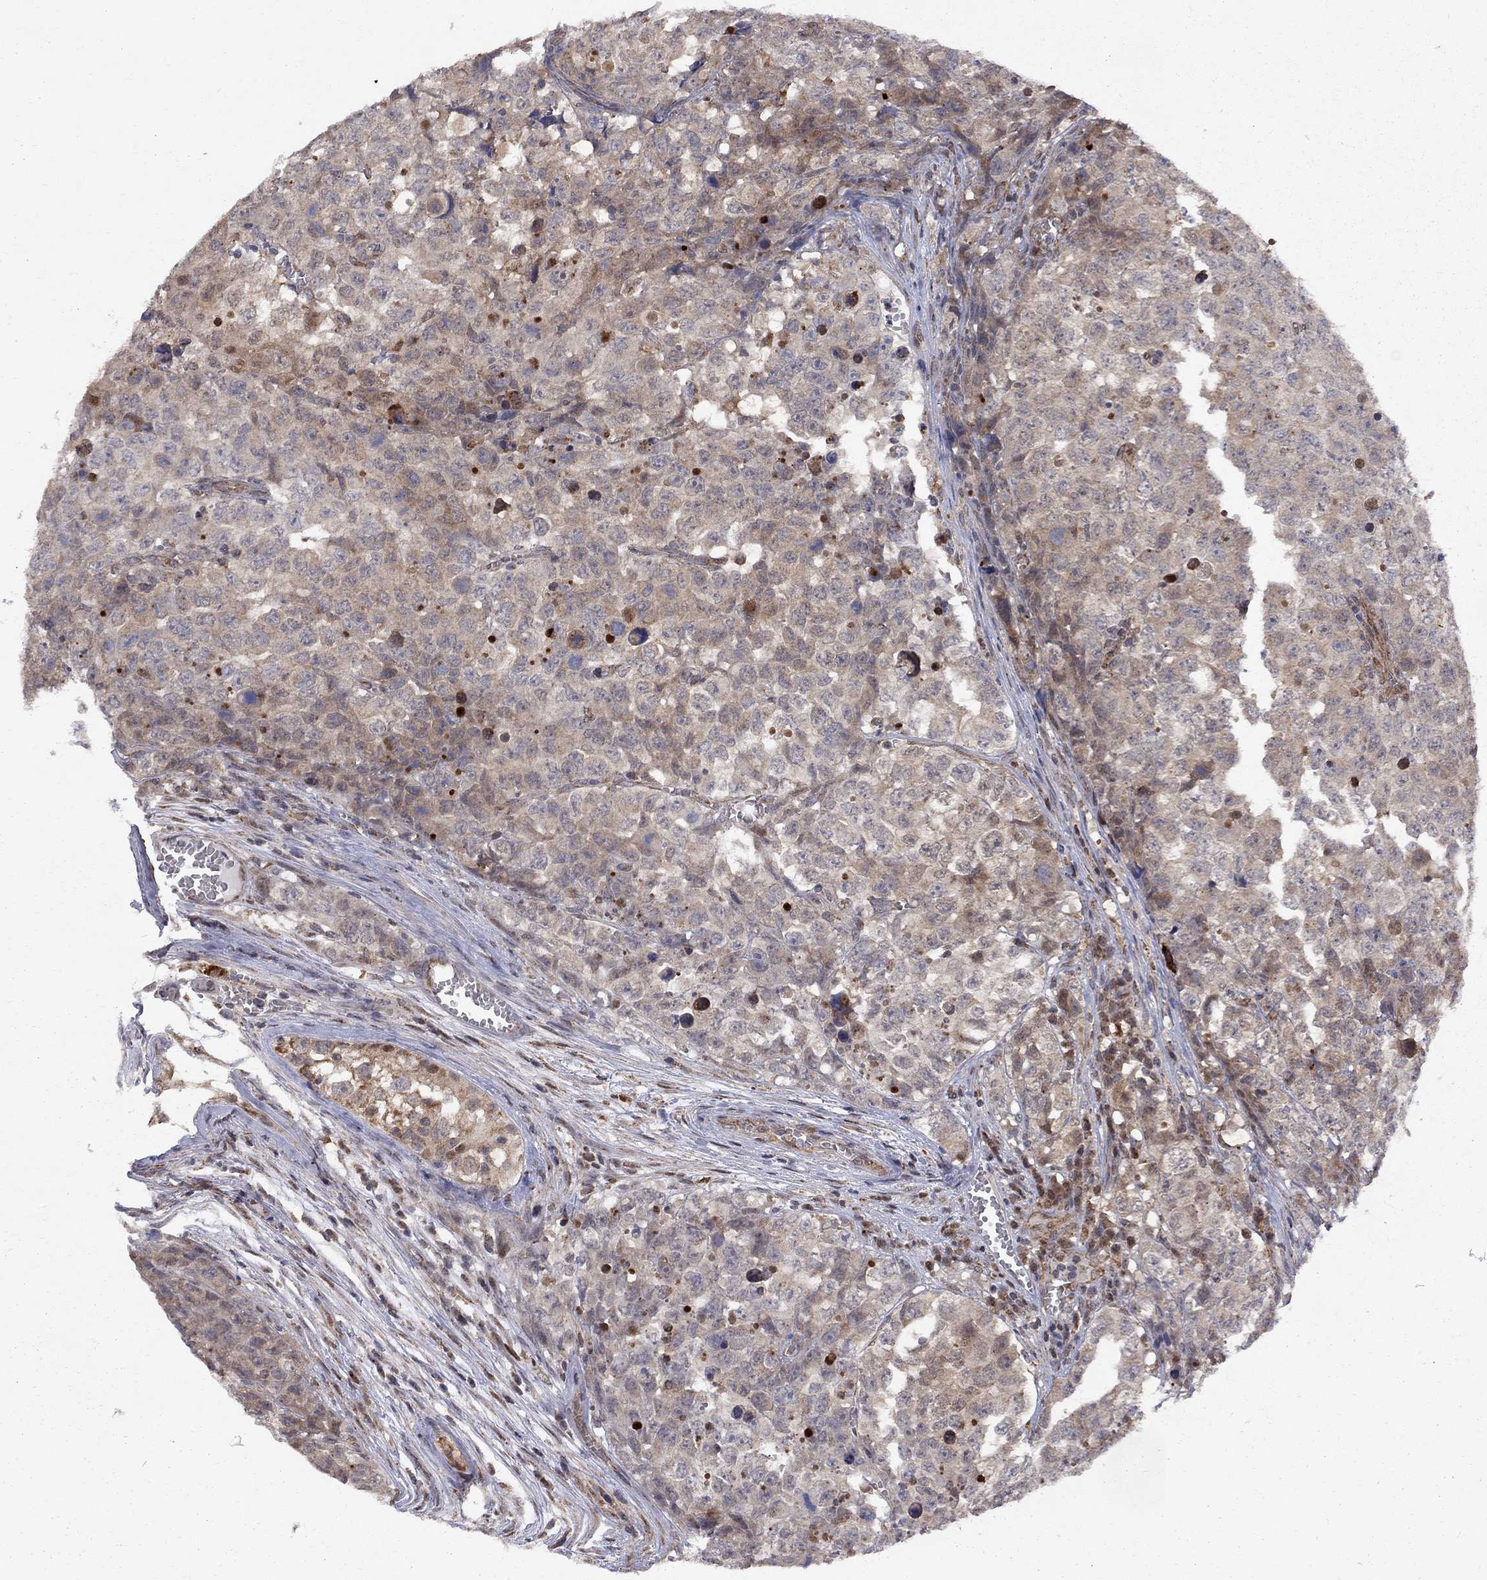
{"staining": {"intensity": "weak", "quantity": "25%-75%", "location": "cytoplasmic/membranous"}, "tissue": "testis cancer", "cell_type": "Tumor cells", "image_type": "cancer", "snomed": [{"axis": "morphology", "description": "Carcinoma, Embryonal, NOS"}, {"axis": "topography", "description": "Testis"}], "caption": "Immunohistochemical staining of testis cancer exhibits low levels of weak cytoplasmic/membranous protein positivity in approximately 25%-75% of tumor cells. (DAB IHC with brightfield microscopy, high magnification).", "gene": "ELOB", "patient": {"sex": "male", "age": 23}}